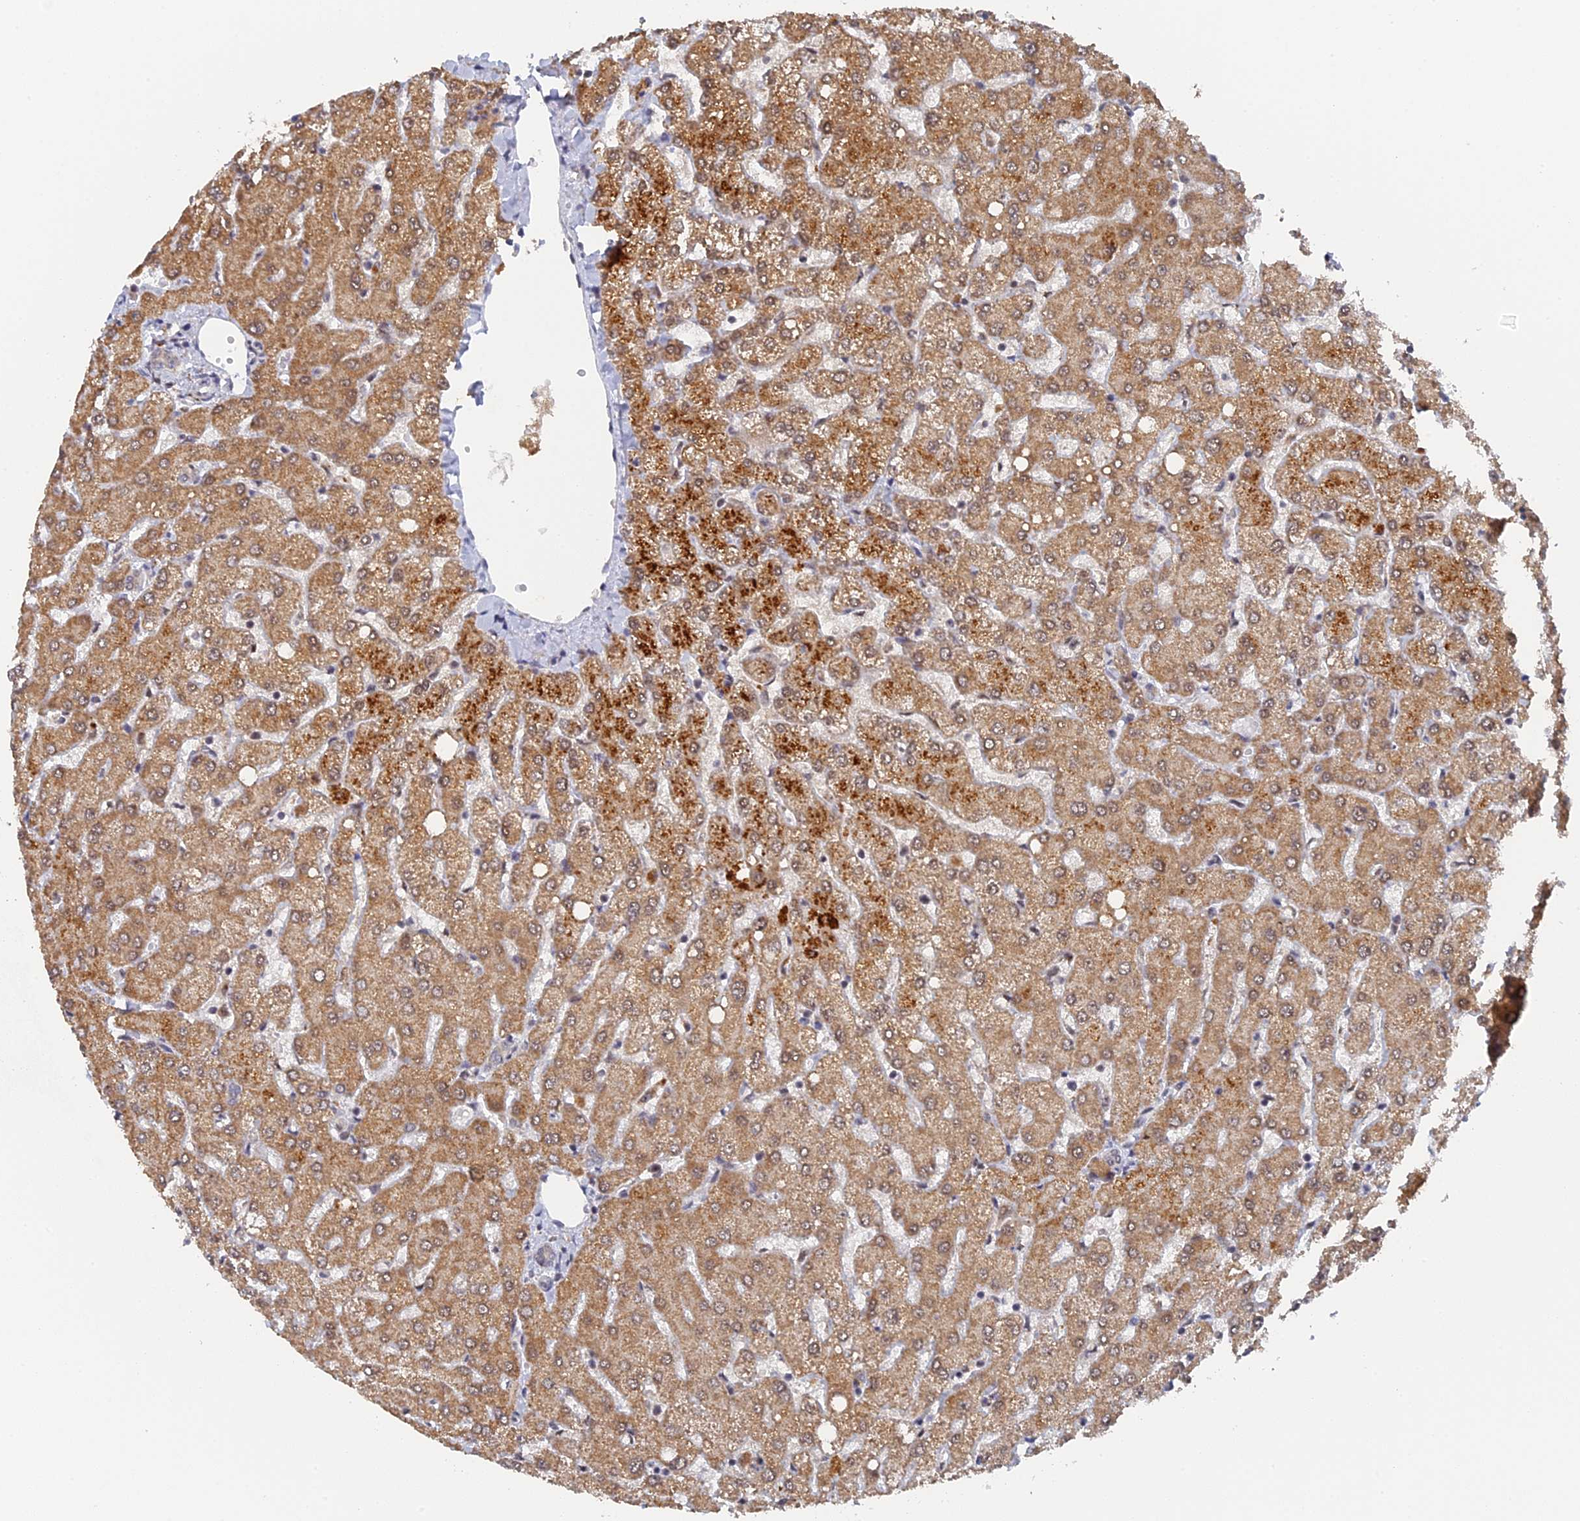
{"staining": {"intensity": "negative", "quantity": "none", "location": "none"}, "tissue": "liver", "cell_type": "Cholangiocytes", "image_type": "normal", "snomed": [{"axis": "morphology", "description": "Normal tissue, NOS"}, {"axis": "topography", "description": "Liver"}], "caption": "Immunohistochemistry of benign human liver shows no expression in cholangiocytes. (DAB immunohistochemistry visualized using brightfield microscopy, high magnification).", "gene": "MIGA2", "patient": {"sex": "female", "age": 54}}